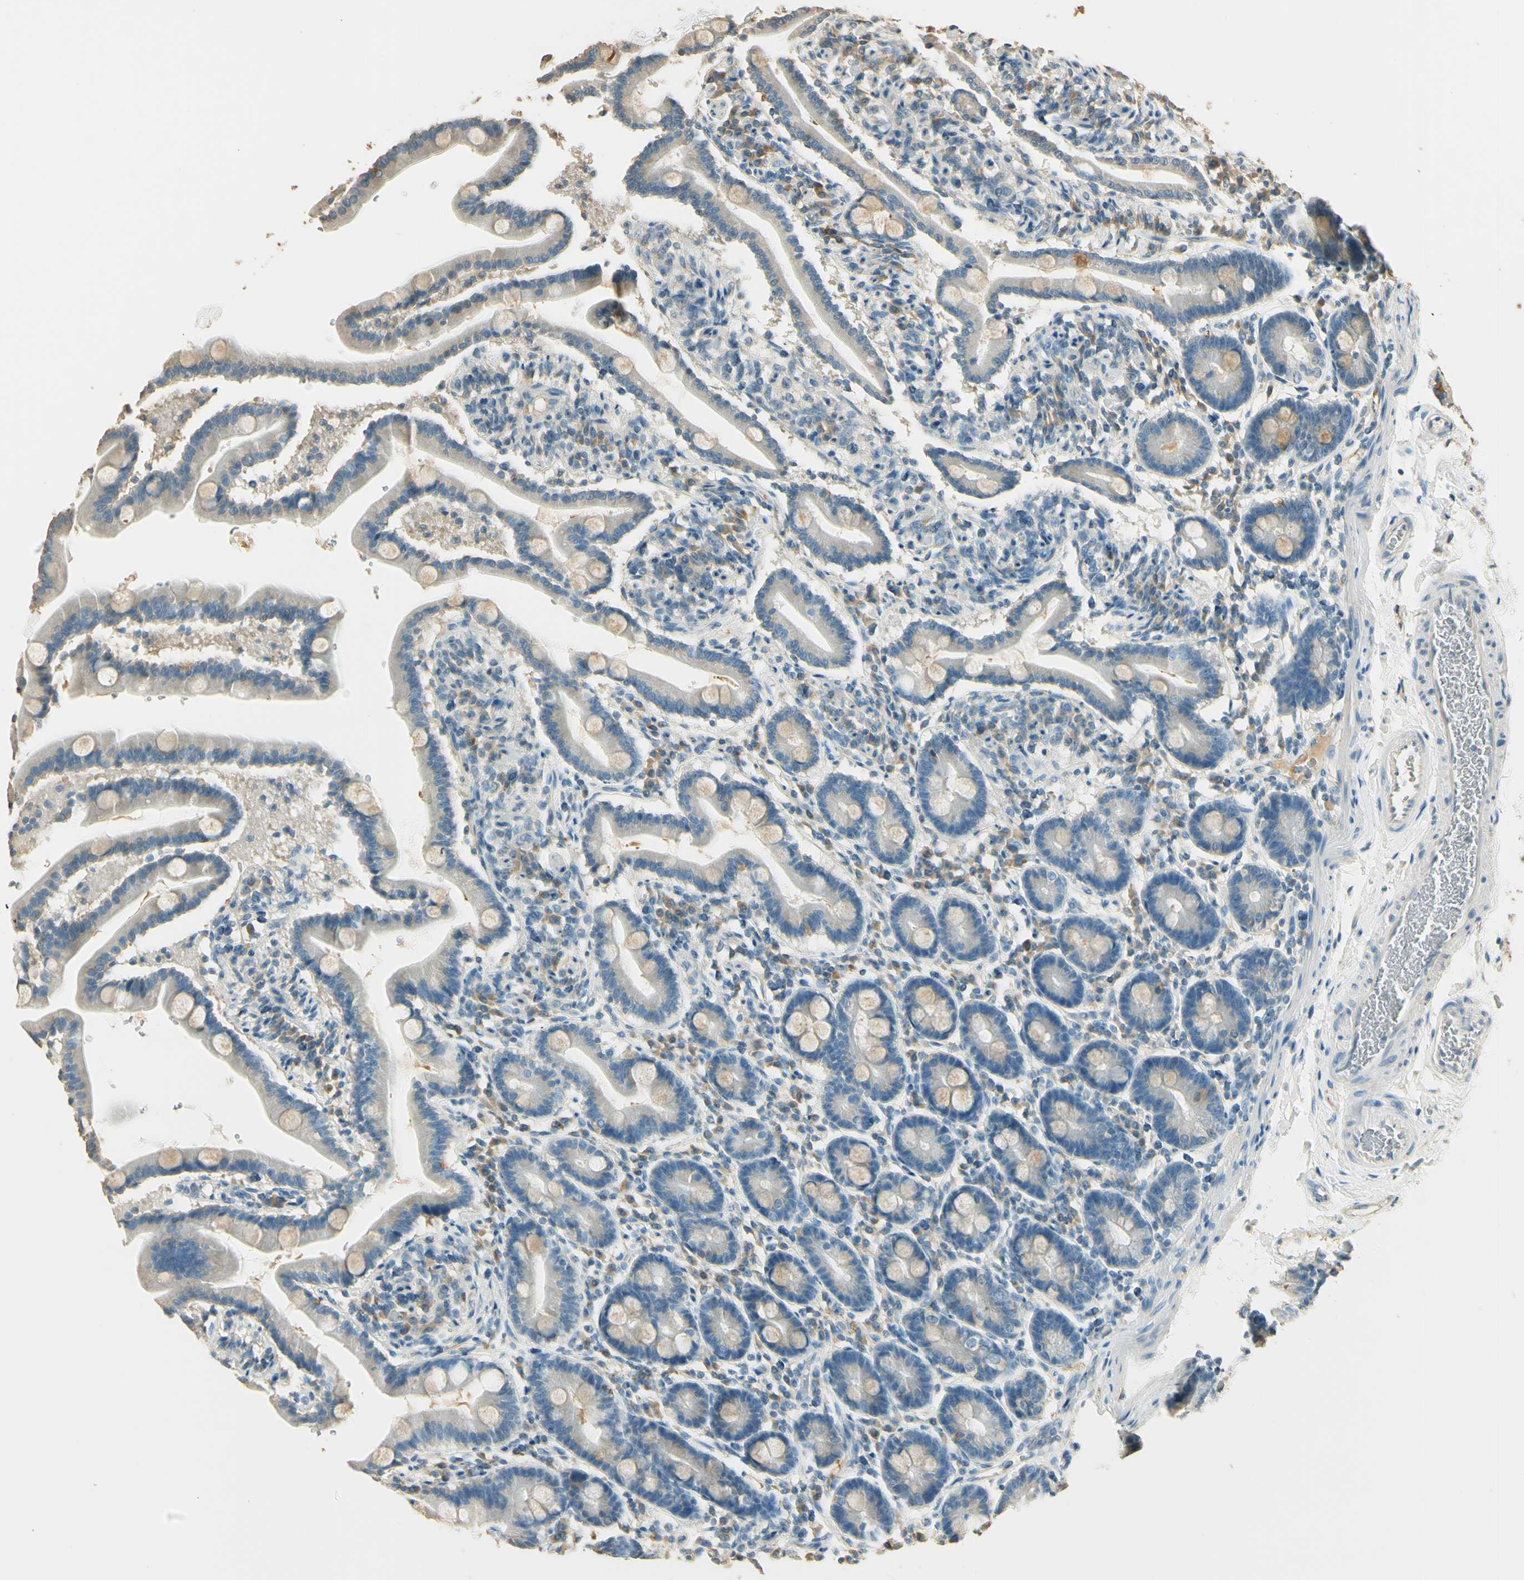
{"staining": {"intensity": "weak", "quantity": "<25%", "location": "cytoplasmic/membranous"}, "tissue": "duodenum", "cell_type": "Glandular cells", "image_type": "normal", "snomed": [{"axis": "morphology", "description": "Normal tissue, NOS"}, {"axis": "topography", "description": "Duodenum"}], "caption": "Immunohistochemistry histopathology image of unremarkable duodenum: human duodenum stained with DAB (3,3'-diaminobenzidine) demonstrates no significant protein expression in glandular cells. (Immunohistochemistry, brightfield microscopy, high magnification).", "gene": "UXS1", "patient": {"sex": "male", "age": 54}}